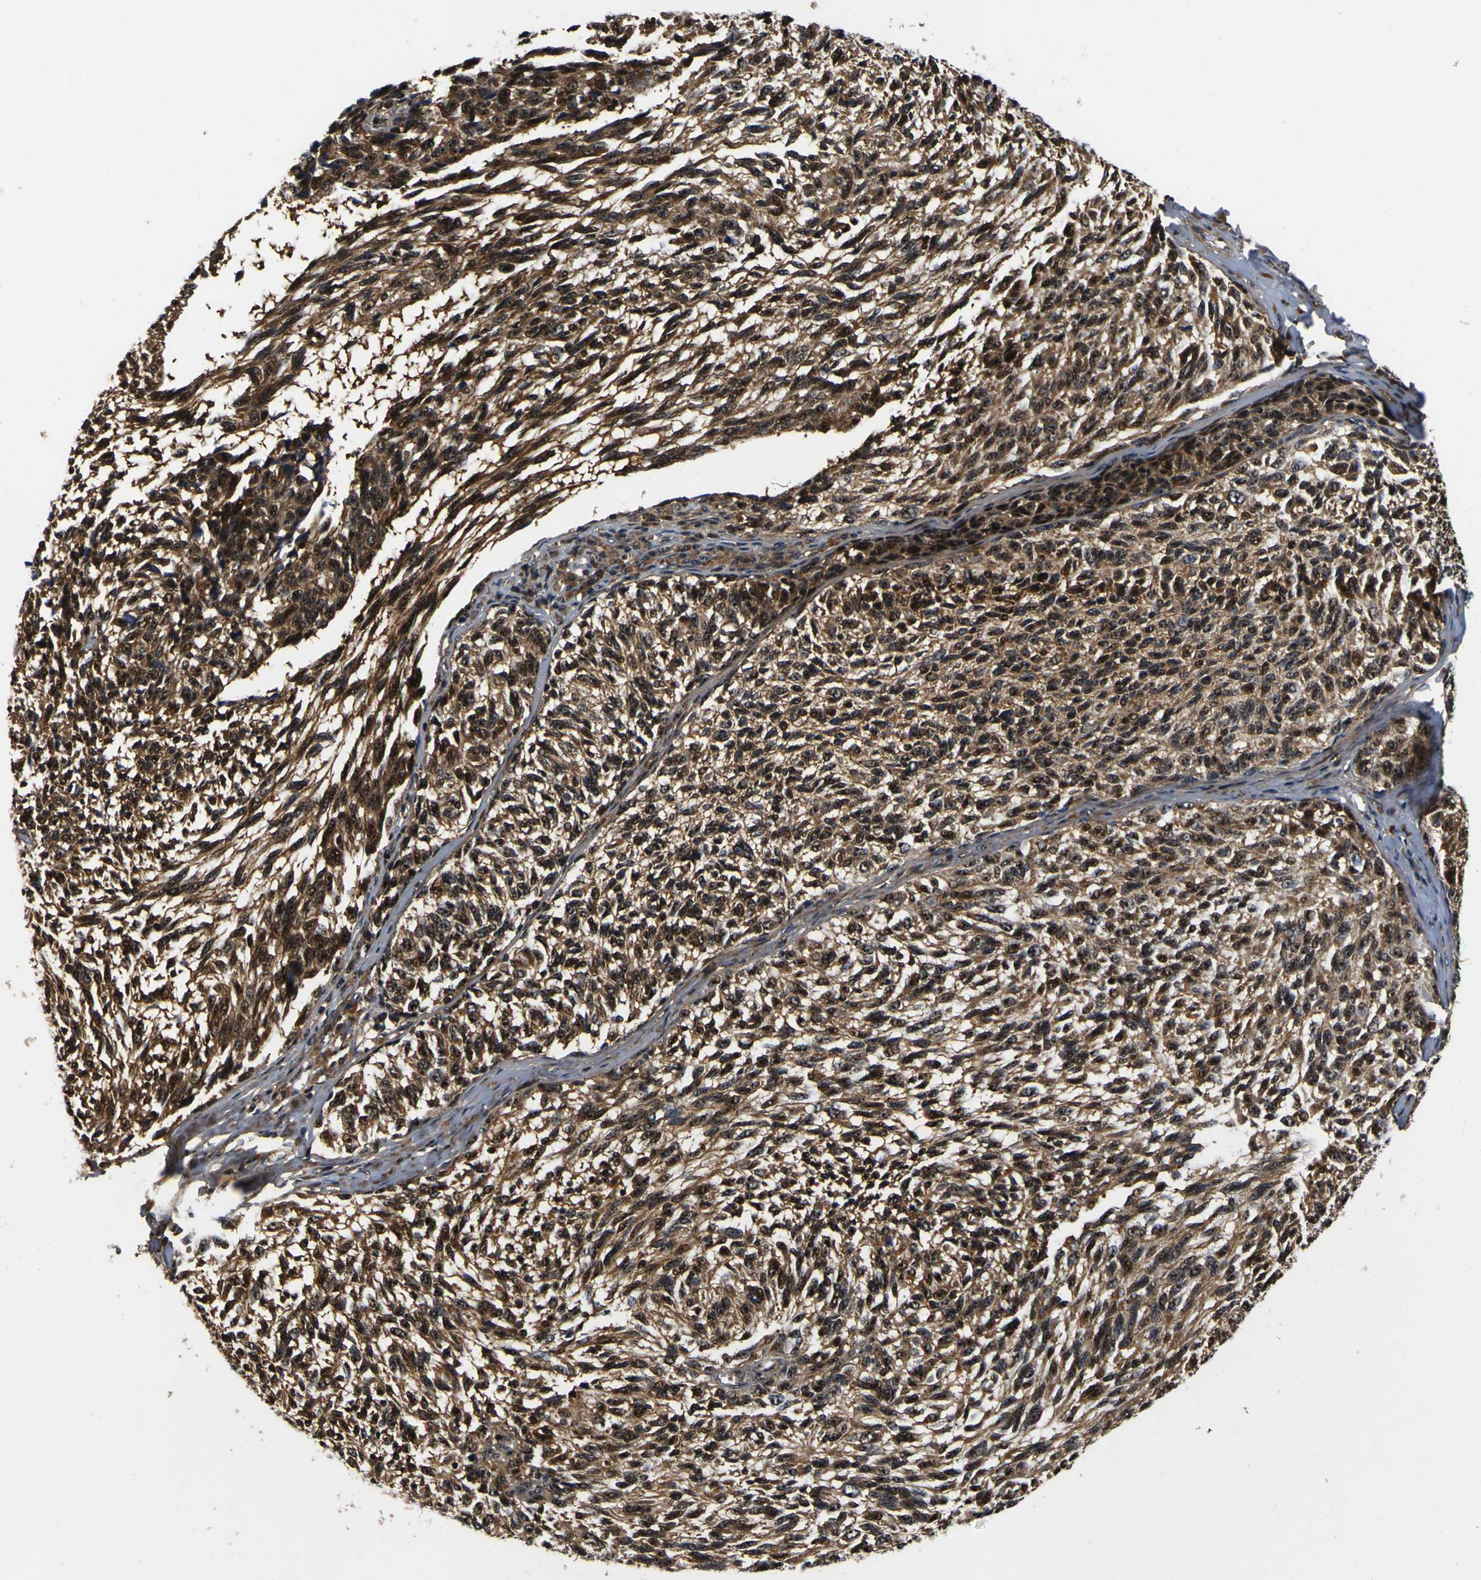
{"staining": {"intensity": "moderate", "quantity": ">75%", "location": "cytoplasmic/membranous,nuclear"}, "tissue": "melanoma", "cell_type": "Tumor cells", "image_type": "cancer", "snomed": [{"axis": "morphology", "description": "Malignant melanoma, NOS"}, {"axis": "topography", "description": "Skin"}], "caption": "Tumor cells display medium levels of moderate cytoplasmic/membranous and nuclear expression in approximately >75% of cells in malignant melanoma. (DAB (3,3'-diaminobenzidine) = brown stain, brightfield microscopy at high magnification).", "gene": "LRP4", "patient": {"sex": "female", "age": 73}}